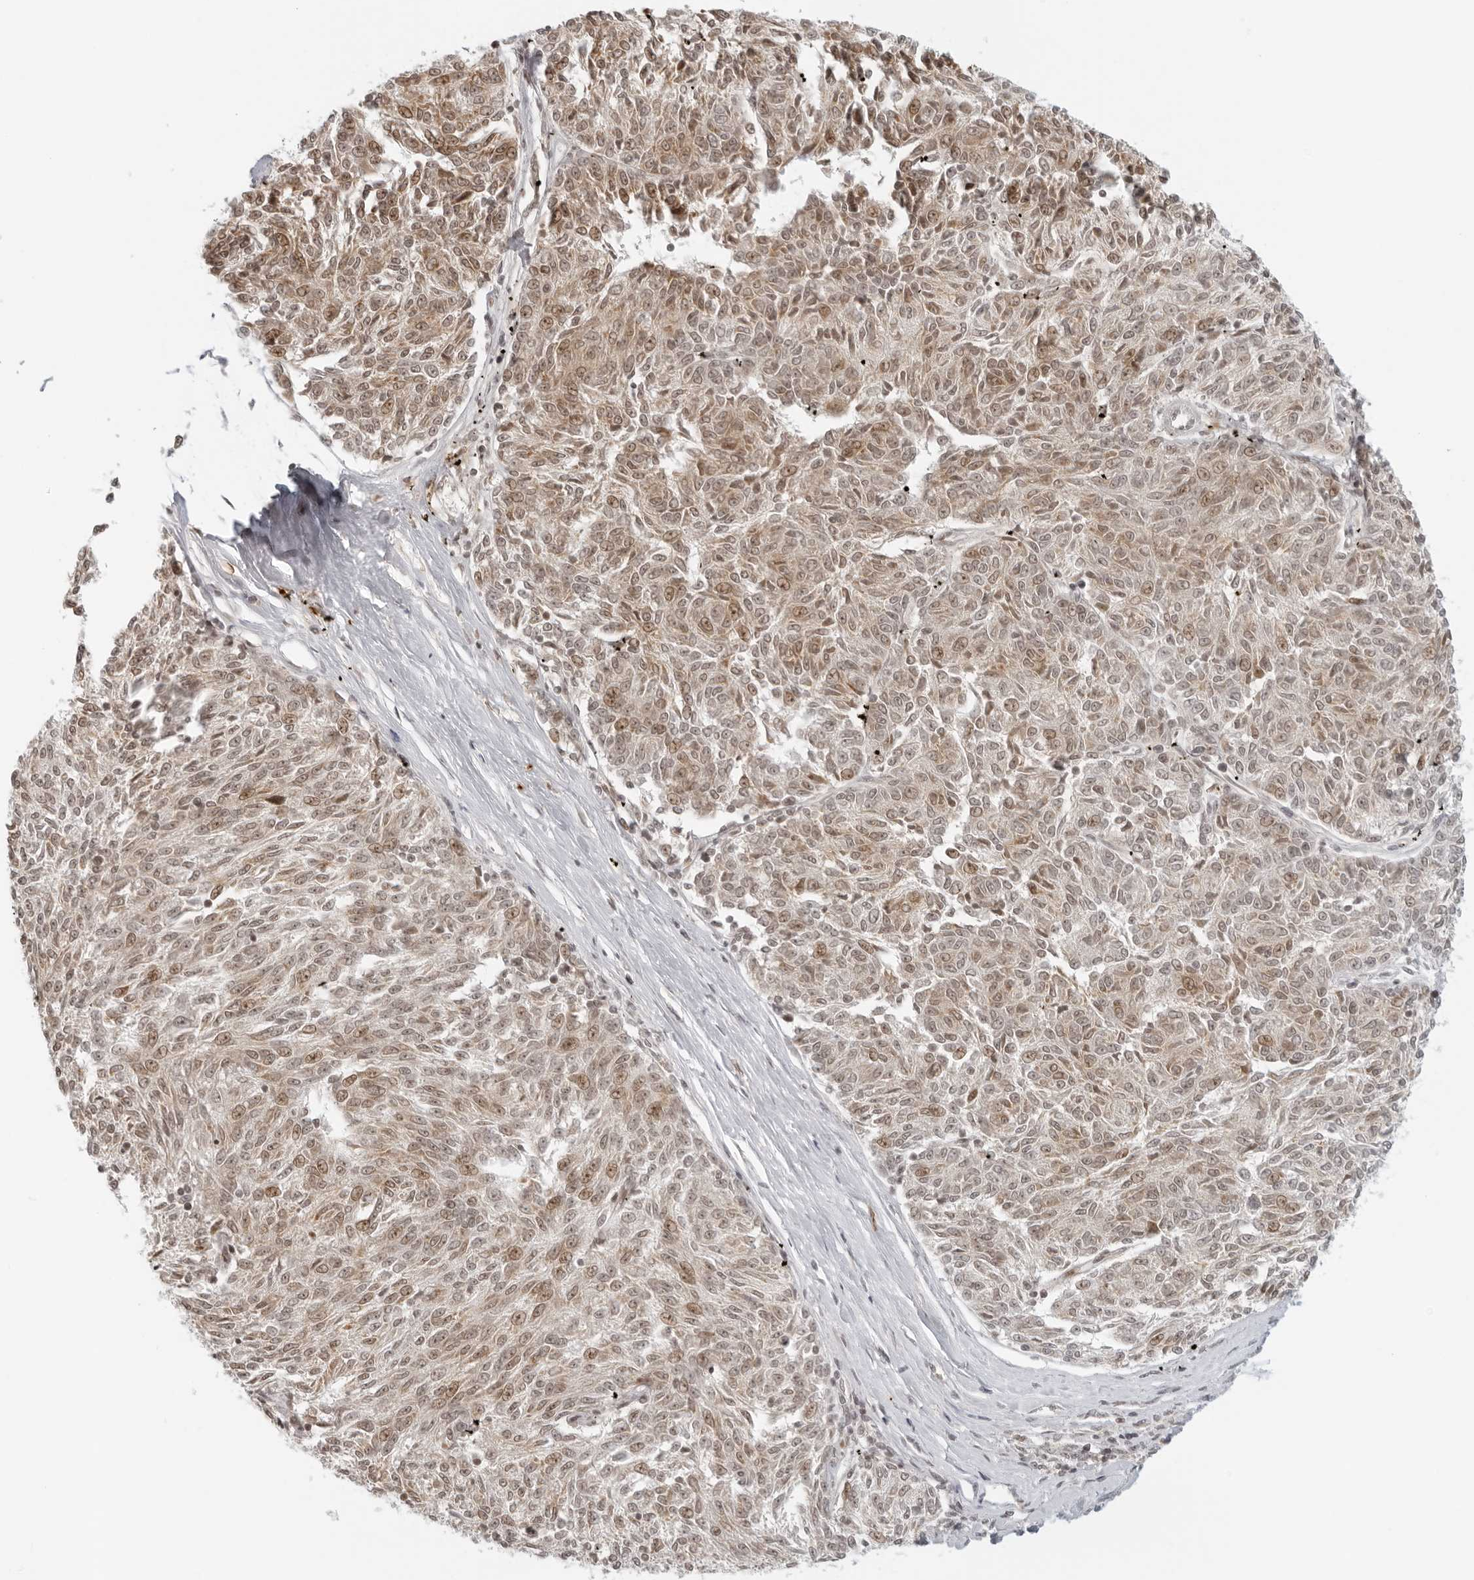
{"staining": {"intensity": "moderate", "quantity": ">75%", "location": "nuclear"}, "tissue": "melanoma", "cell_type": "Tumor cells", "image_type": "cancer", "snomed": [{"axis": "morphology", "description": "Malignant melanoma, NOS"}, {"axis": "topography", "description": "Skin"}], "caption": "Malignant melanoma stained with DAB (3,3'-diaminobenzidine) immunohistochemistry displays medium levels of moderate nuclear expression in approximately >75% of tumor cells.", "gene": "ZNF407", "patient": {"sex": "female", "age": 72}}